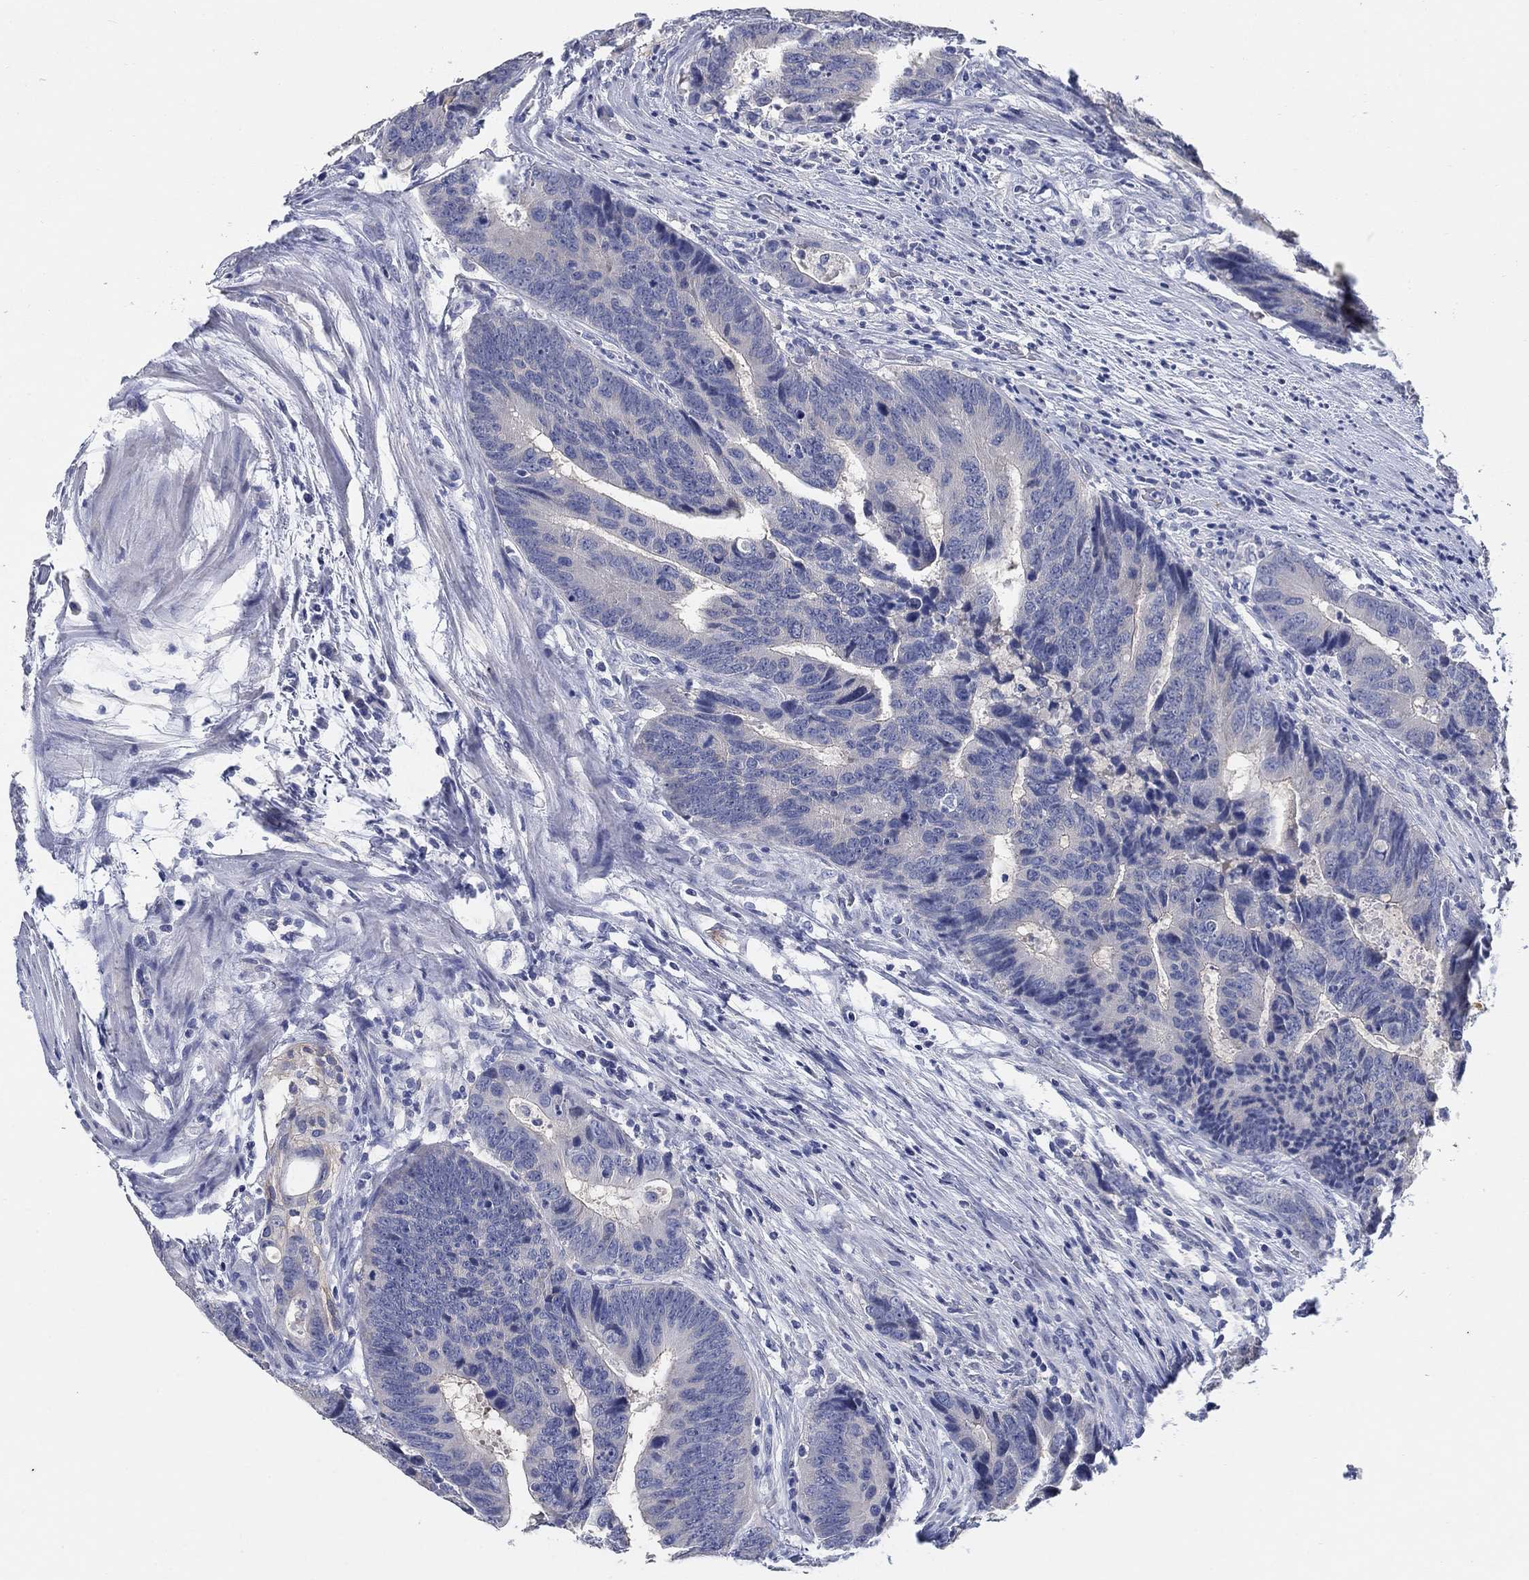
{"staining": {"intensity": "negative", "quantity": "none", "location": "none"}, "tissue": "colorectal cancer", "cell_type": "Tumor cells", "image_type": "cancer", "snomed": [{"axis": "morphology", "description": "Adenocarcinoma, NOS"}, {"axis": "topography", "description": "Colon"}], "caption": "Tumor cells are negative for protein expression in human colorectal adenocarcinoma.", "gene": "CLUL1", "patient": {"sex": "female", "age": 56}}